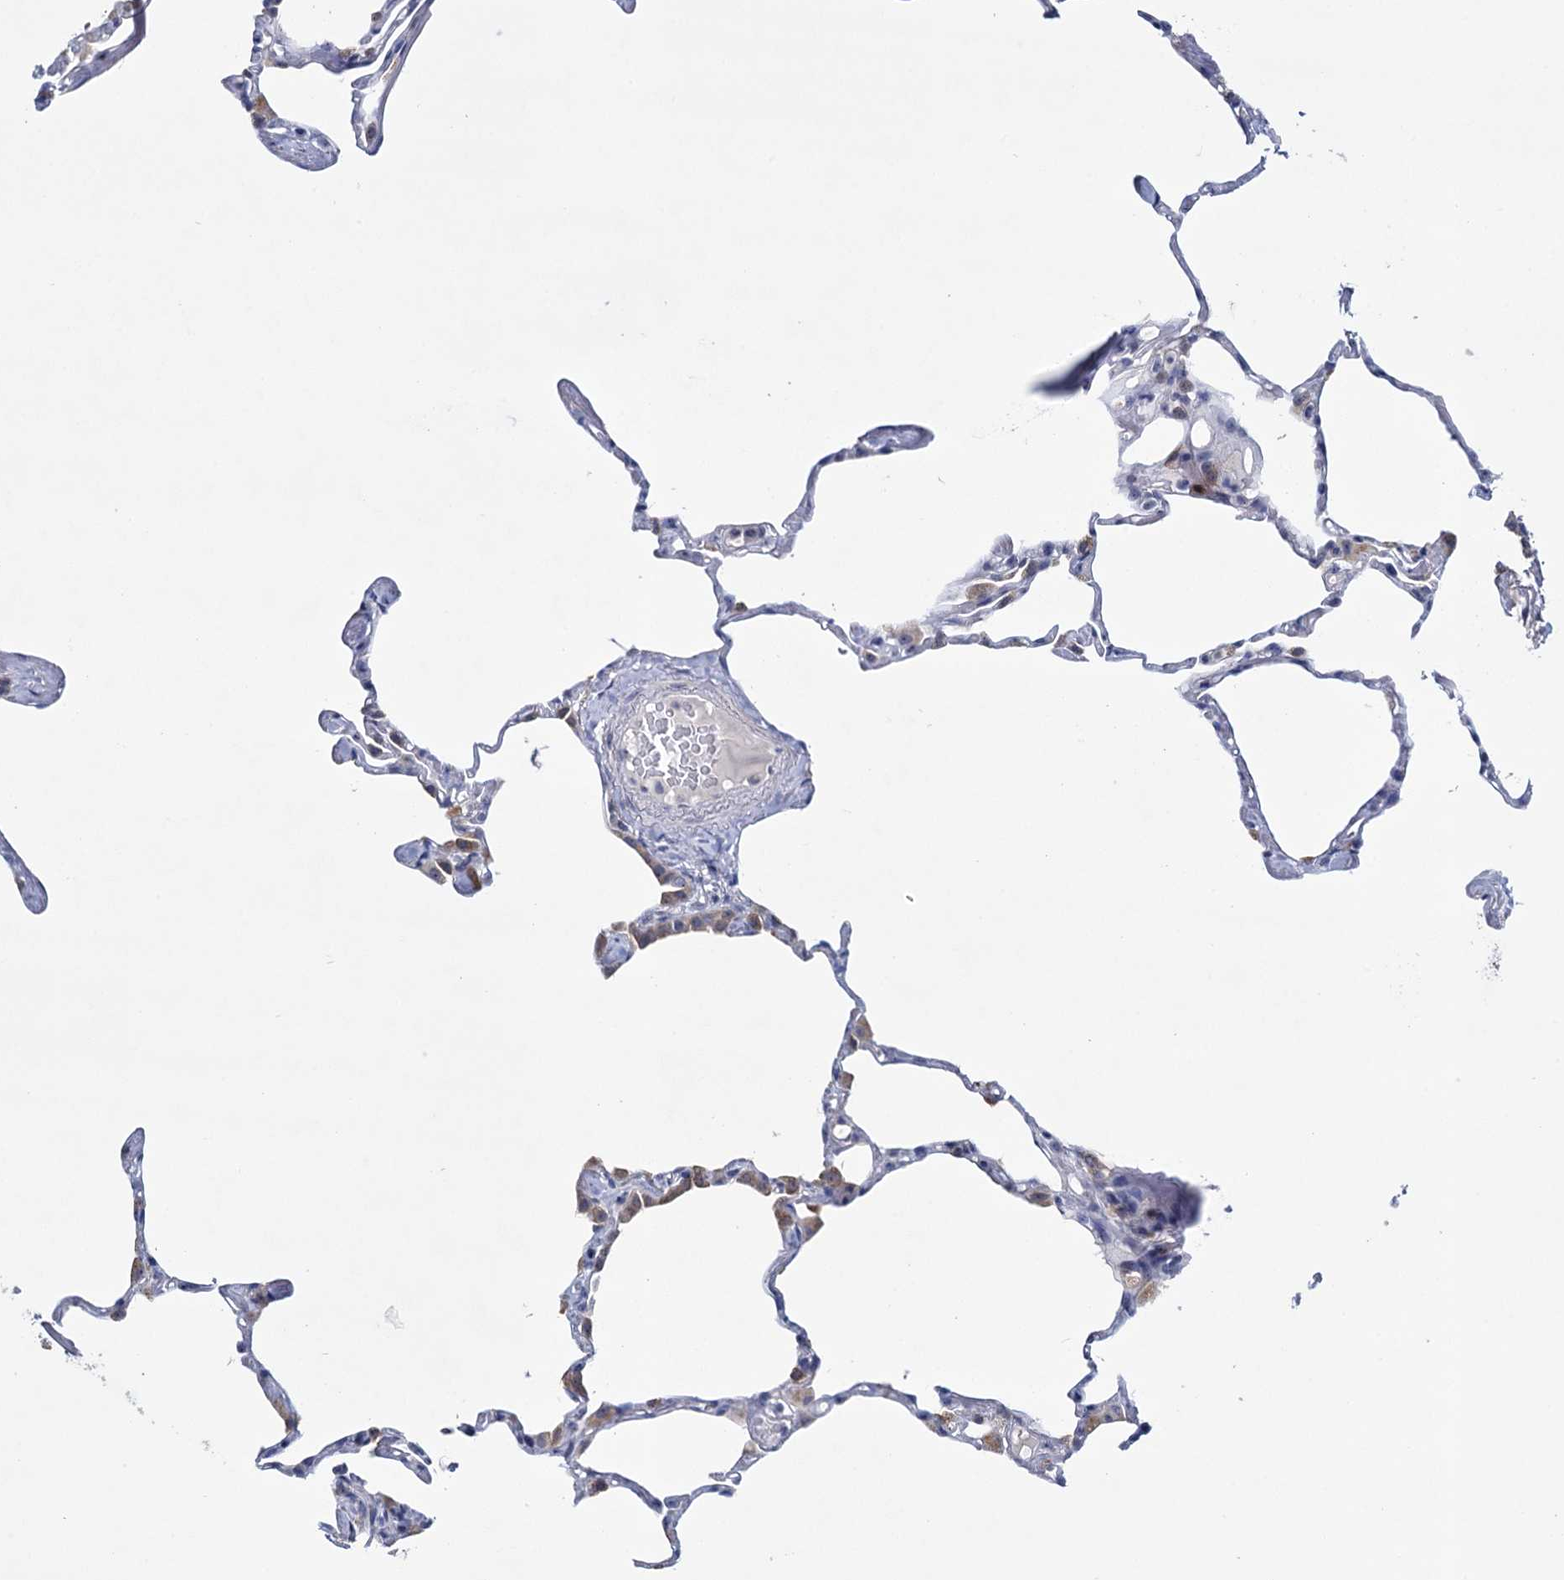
{"staining": {"intensity": "negative", "quantity": "none", "location": "none"}, "tissue": "lung", "cell_type": "Alveolar cells", "image_type": "normal", "snomed": [{"axis": "morphology", "description": "Normal tissue, NOS"}, {"axis": "topography", "description": "Lung"}], "caption": "The photomicrograph reveals no significant positivity in alveolar cells of lung.", "gene": "SFN", "patient": {"sex": "male", "age": 65}}